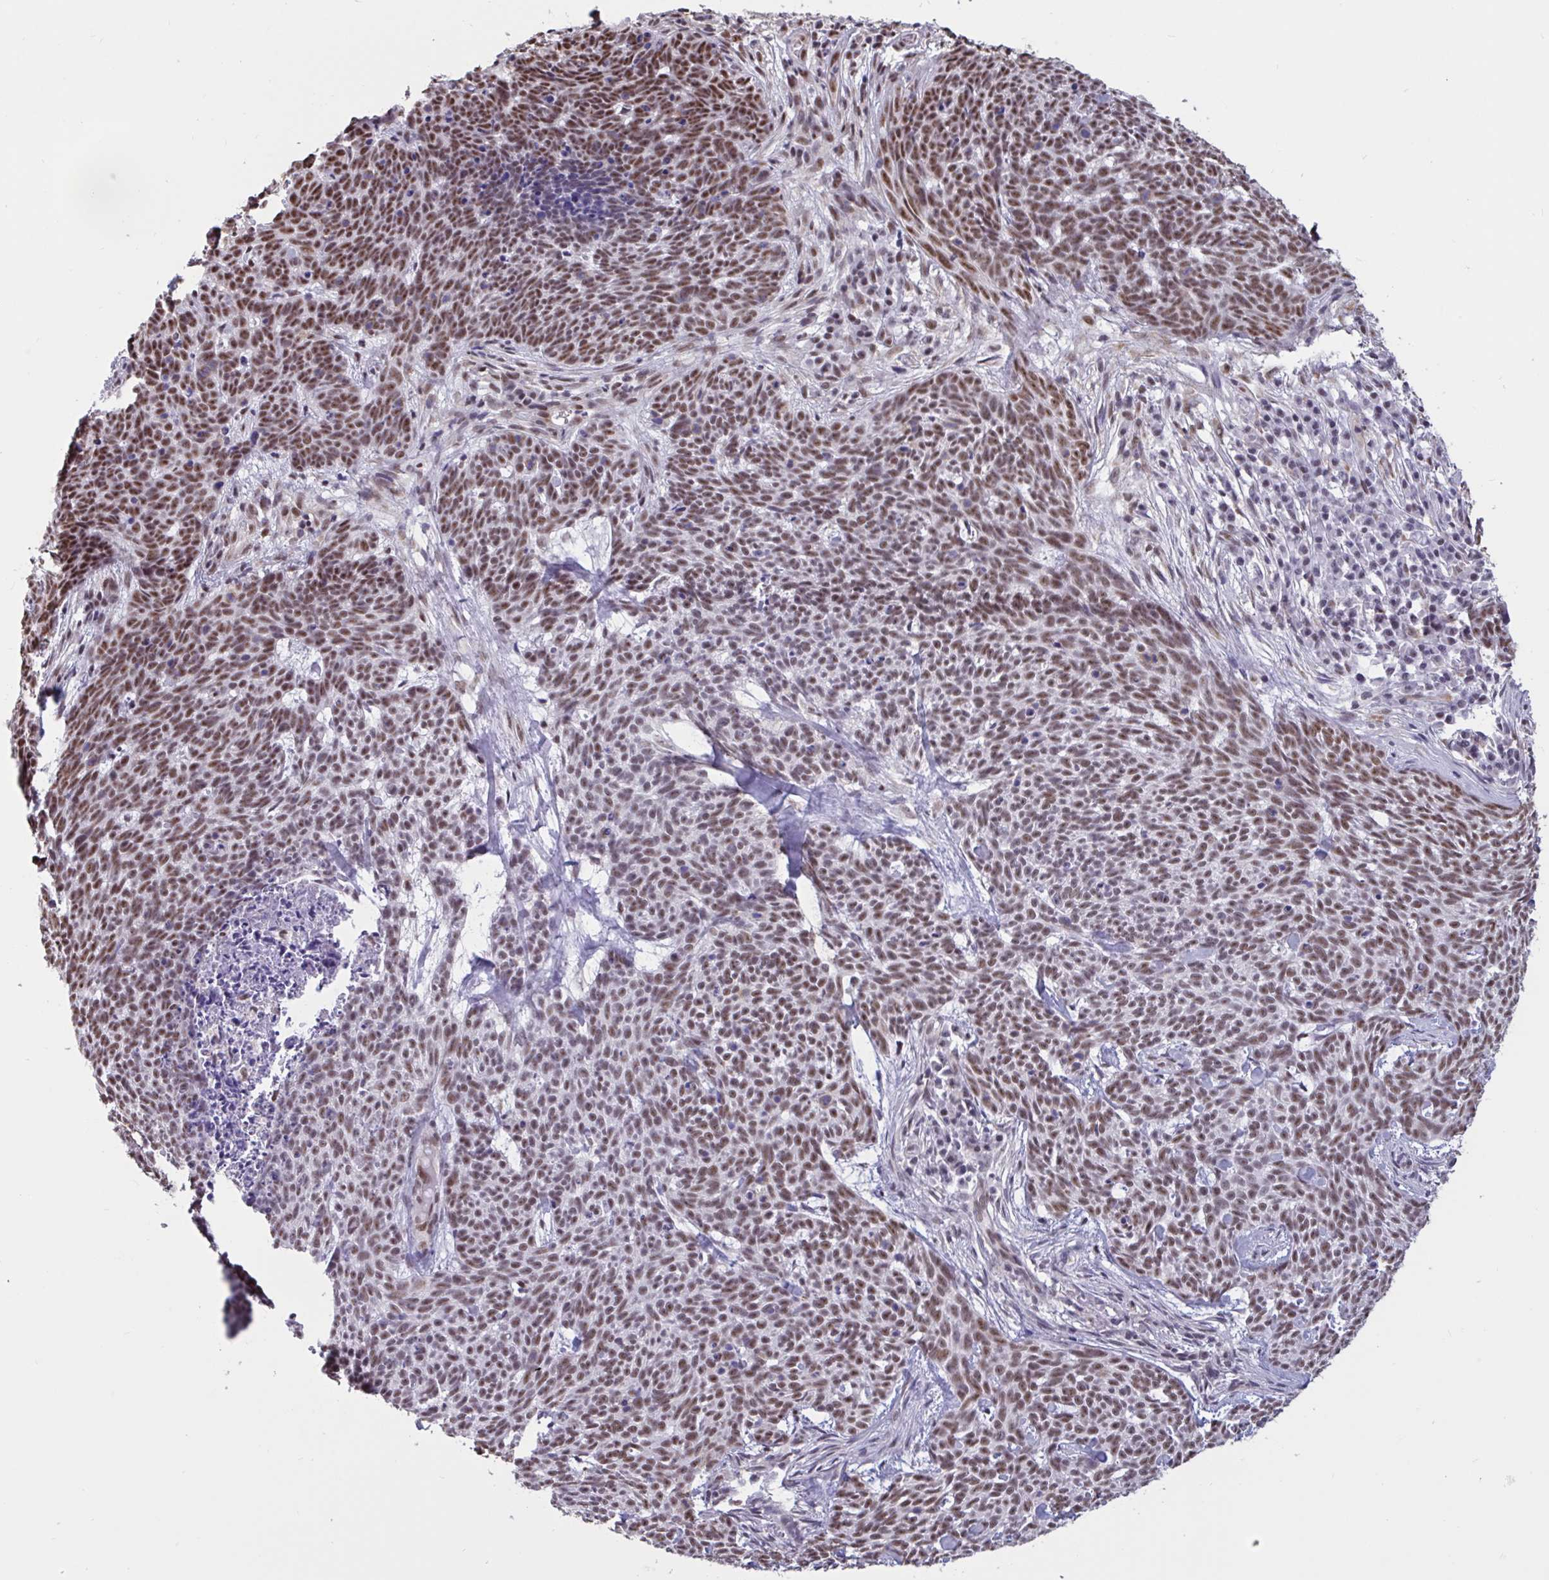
{"staining": {"intensity": "moderate", "quantity": "25%-75%", "location": "nuclear"}, "tissue": "skin cancer", "cell_type": "Tumor cells", "image_type": "cancer", "snomed": [{"axis": "morphology", "description": "Basal cell carcinoma"}, {"axis": "topography", "description": "Skin"}], "caption": "DAB (3,3'-diaminobenzidine) immunohistochemical staining of human skin cancer exhibits moderate nuclear protein staining in about 25%-75% of tumor cells.", "gene": "DDX39A", "patient": {"sex": "female", "age": 93}}